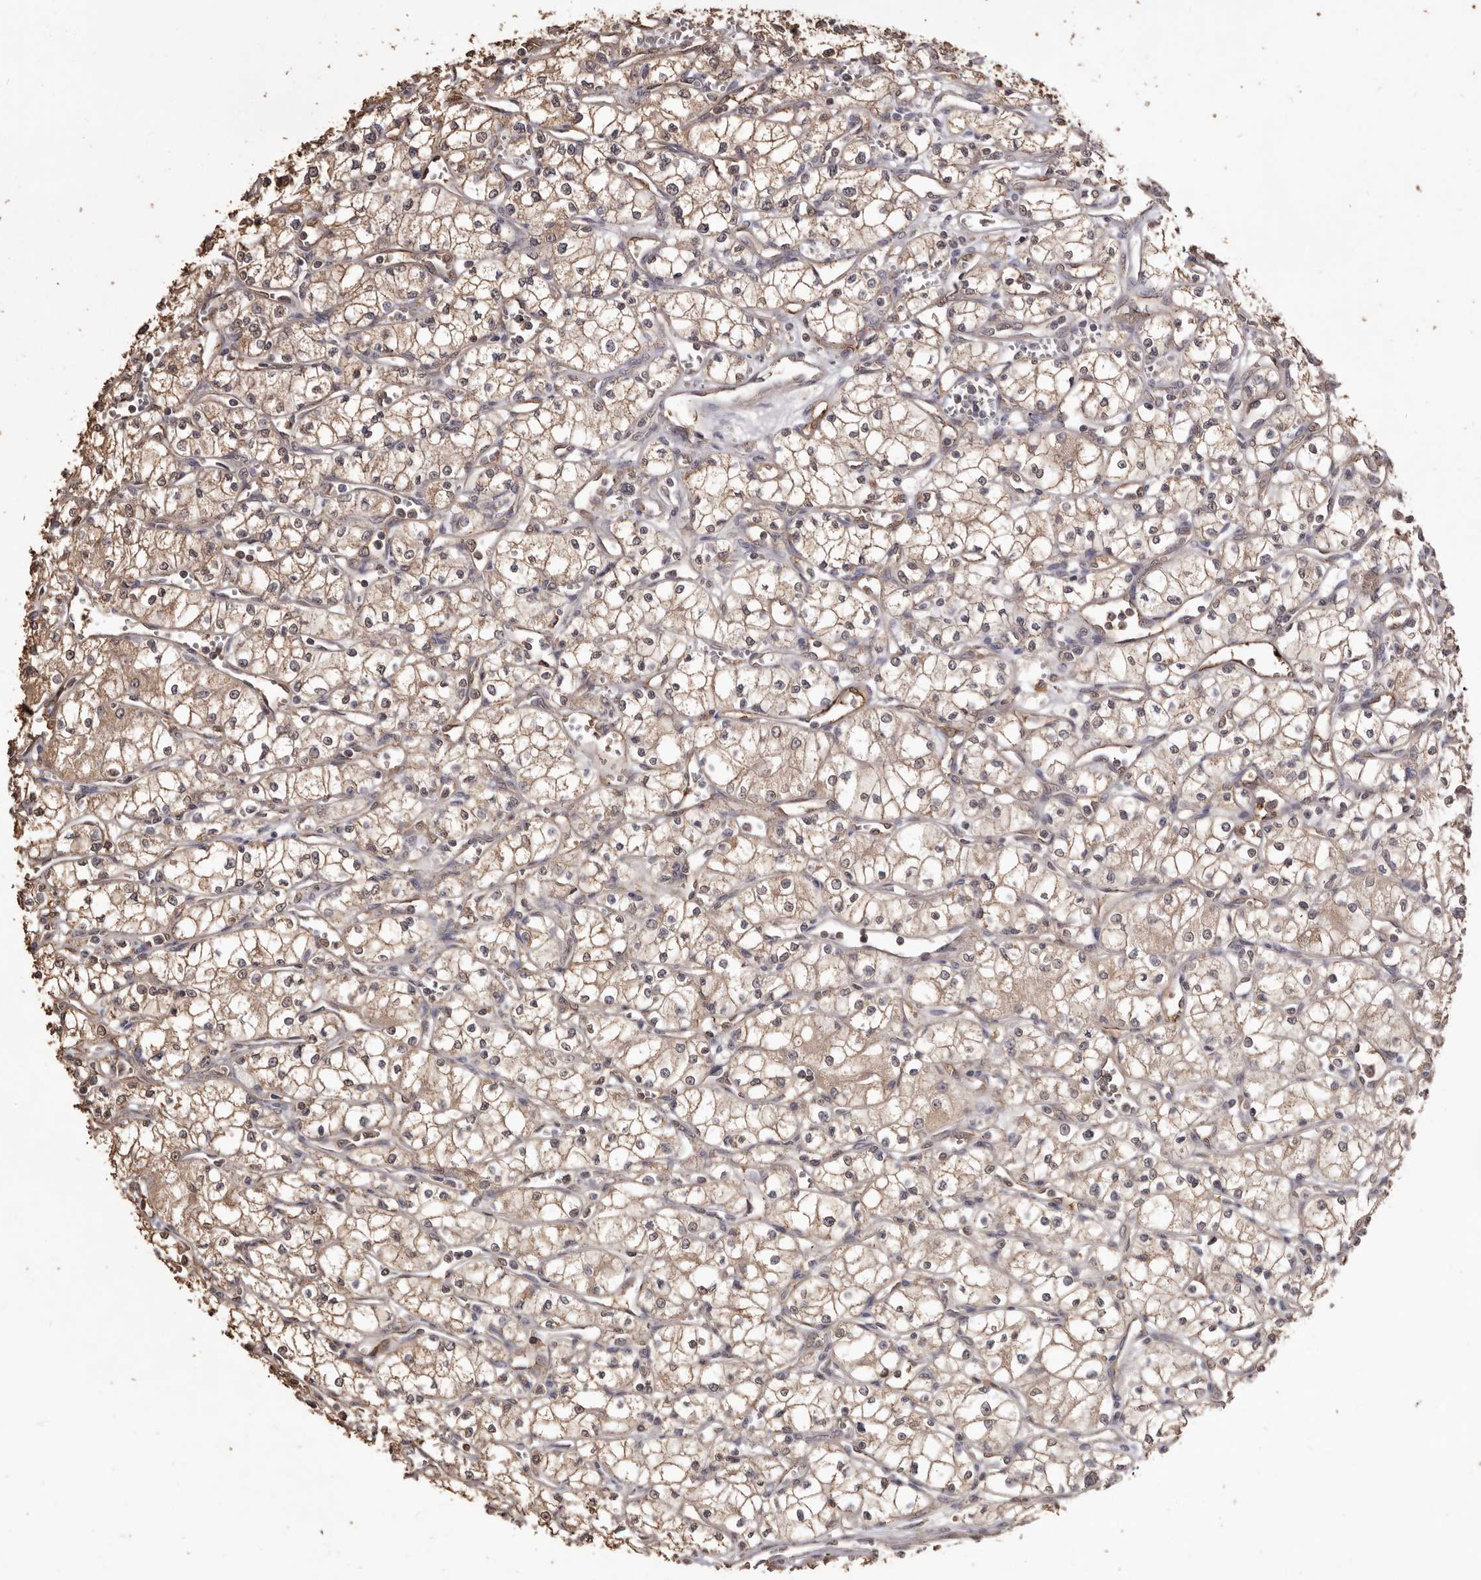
{"staining": {"intensity": "weak", "quantity": ">75%", "location": "cytoplasmic/membranous"}, "tissue": "renal cancer", "cell_type": "Tumor cells", "image_type": "cancer", "snomed": [{"axis": "morphology", "description": "Adenocarcinoma, NOS"}, {"axis": "topography", "description": "Kidney"}], "caption": "Immunohistochemistry (IHC) histopathology image of human renal adenocarcinoma stained for a protein (brown), which shows low levels of weak cytoplasmic/membranous expression in about >75% of tumor cells.", "gene": "INAVA", "patient": {"sex": "male", "age": 59}}